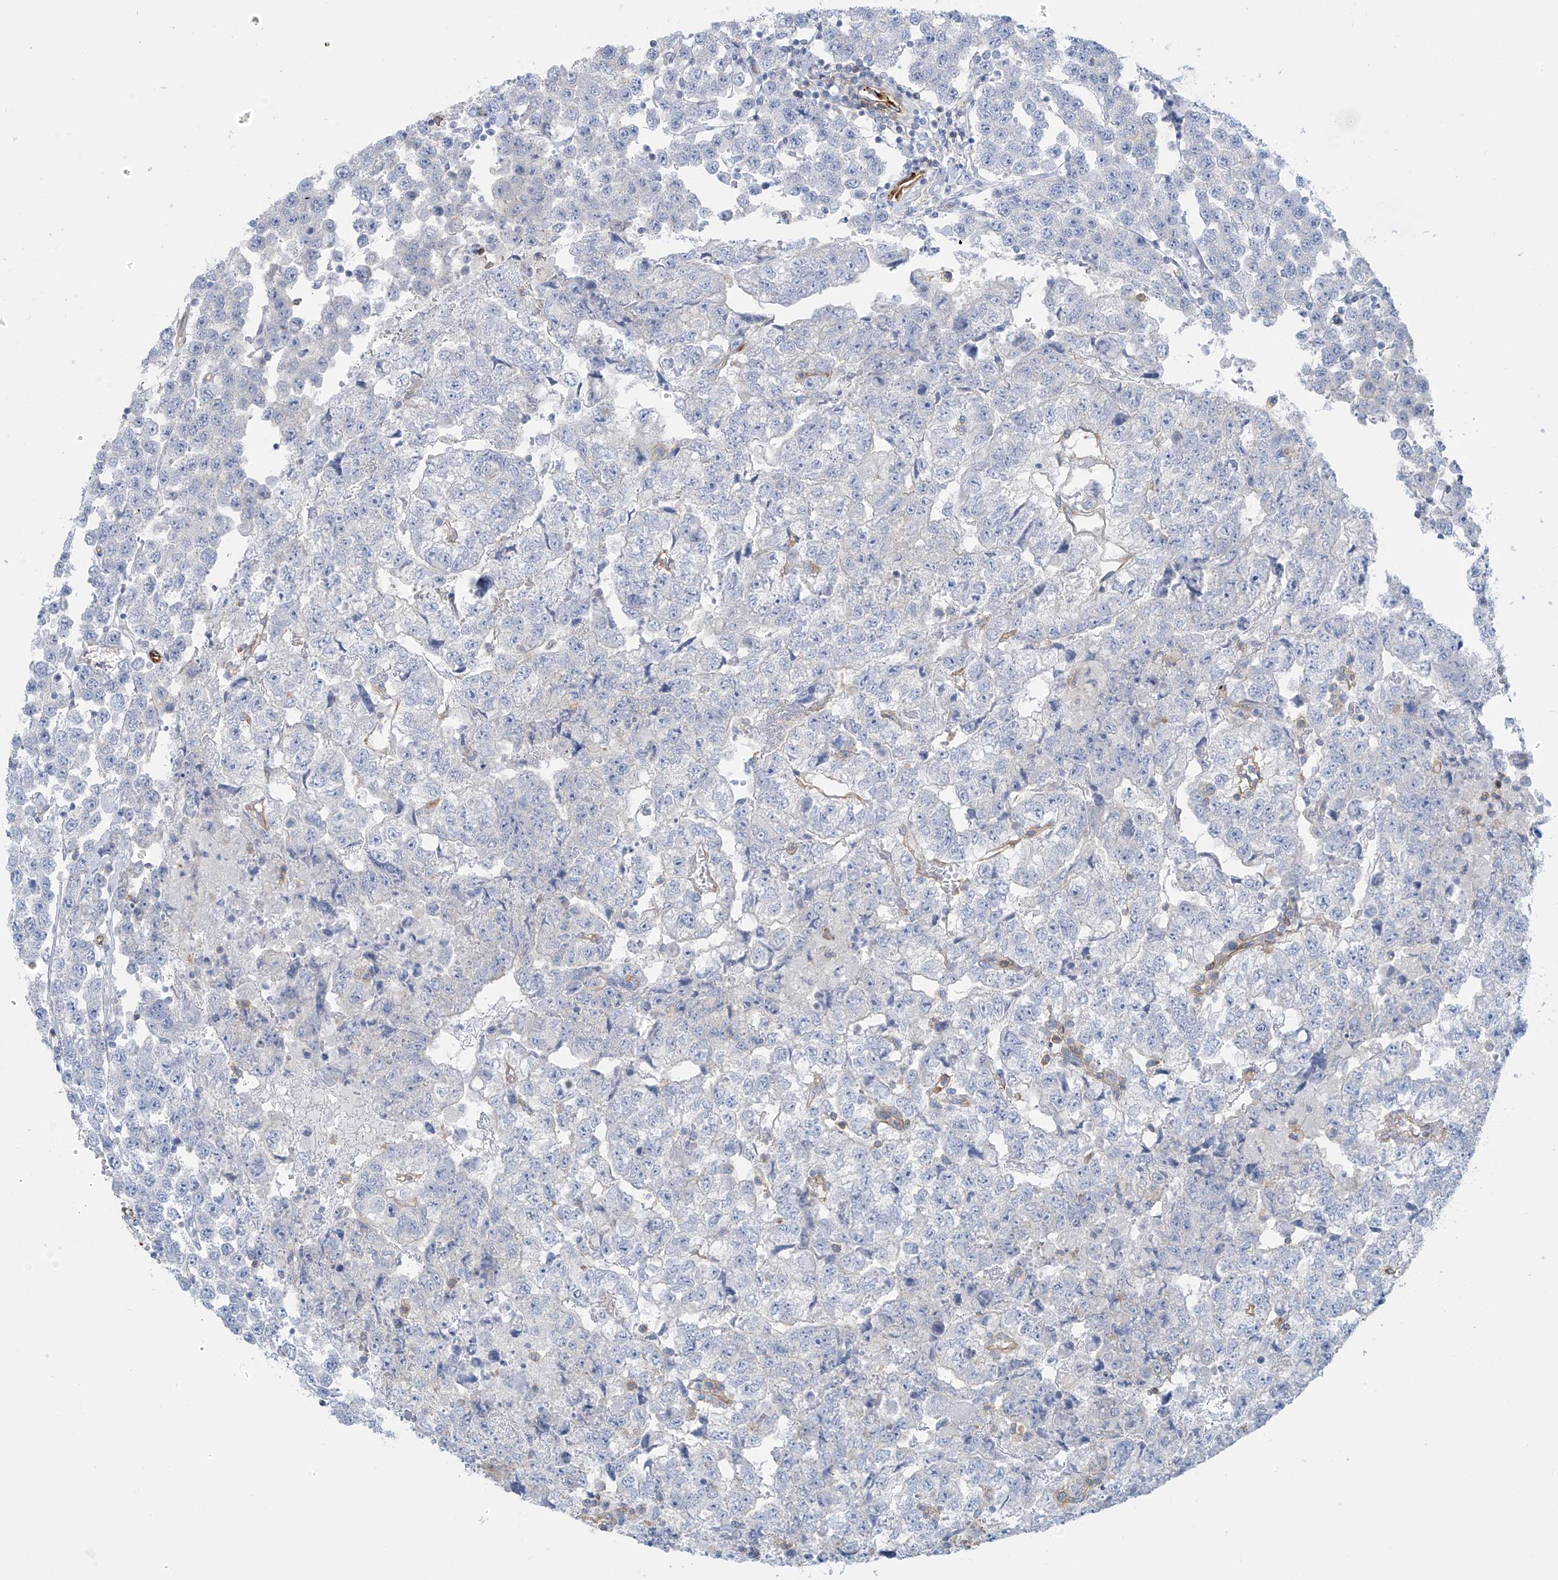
{"staining": {"intensity": "negative", "quantity": "none", "location": "none"}, "tissue": "testis cancer", "cell_type": "Tumor cells", "image_type": "cancer", "snomed": [{"axis": "morphology", "description": "Carcinoma, Embryonal, NOS"}, {"axis": "topography", "description": "Testis"}], "caption": "Protein analysis of embryonal carcinoma (testis) demonstrates no significant positivity in tumor cells.", "gene": "ZNF846", "patient": {"sex": "male", "age": 36}}